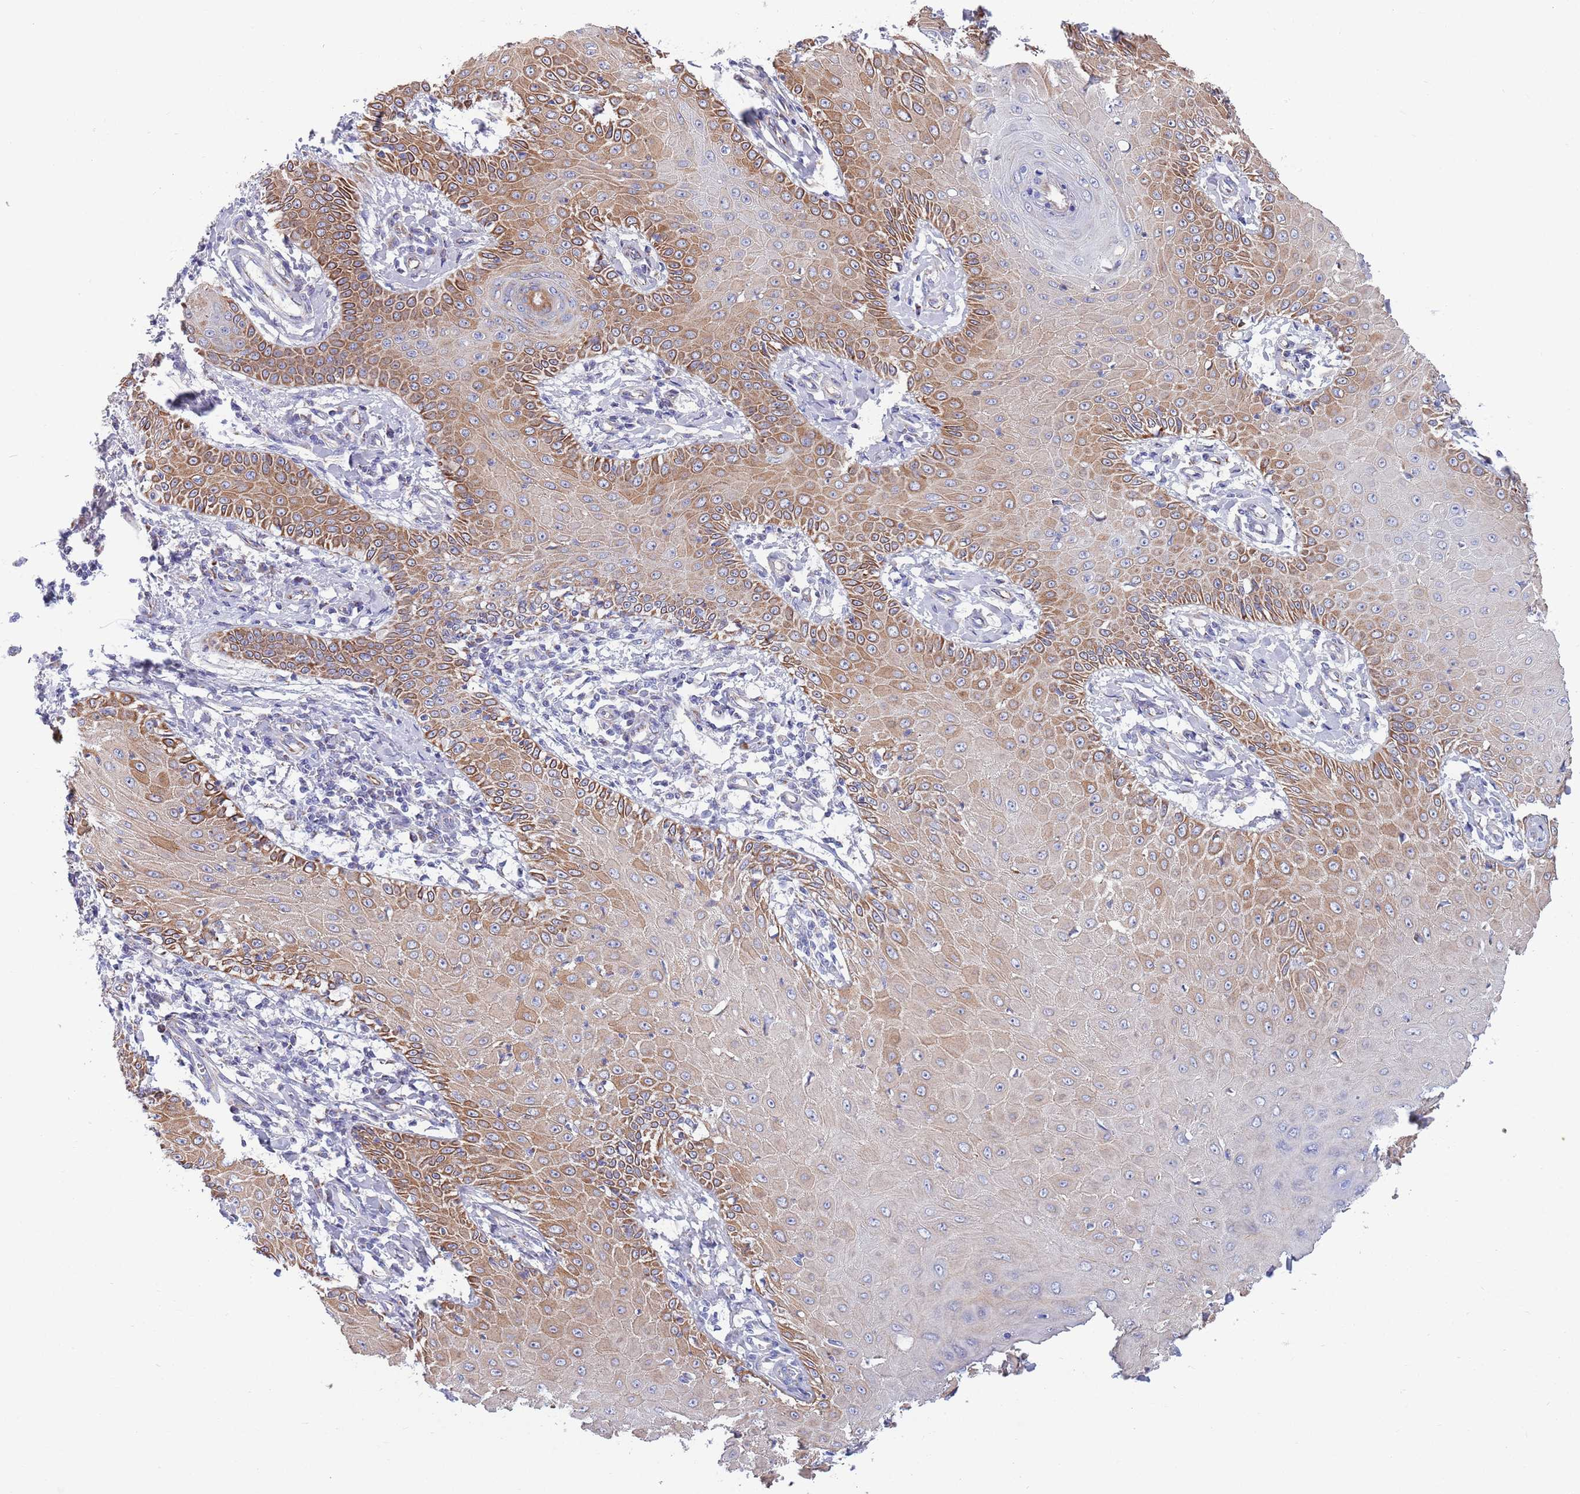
{"staining": {"intensity": "moderate", "quantity": ">75%", "location": "cytoplasmic/membranous"}, "tissue": "skin cancer", "cell_type": "Tumor cells", "image_type": "cancer", "snomed": [{"axis": "morphology", "description": "Squamous cell carcinoma, NOS"}, {"axis": "topography", "description": "Skin"}], "caption": "An immunohistochemistry (IHC) photomicrograph of tumor tissue is shown. Protein staining in brown highlights moderate cytoplasmic/membranous positivity in skin cancer within tumor cells.", "gene": "EMC8", "patient": {"sex": "male", "age": 70}}